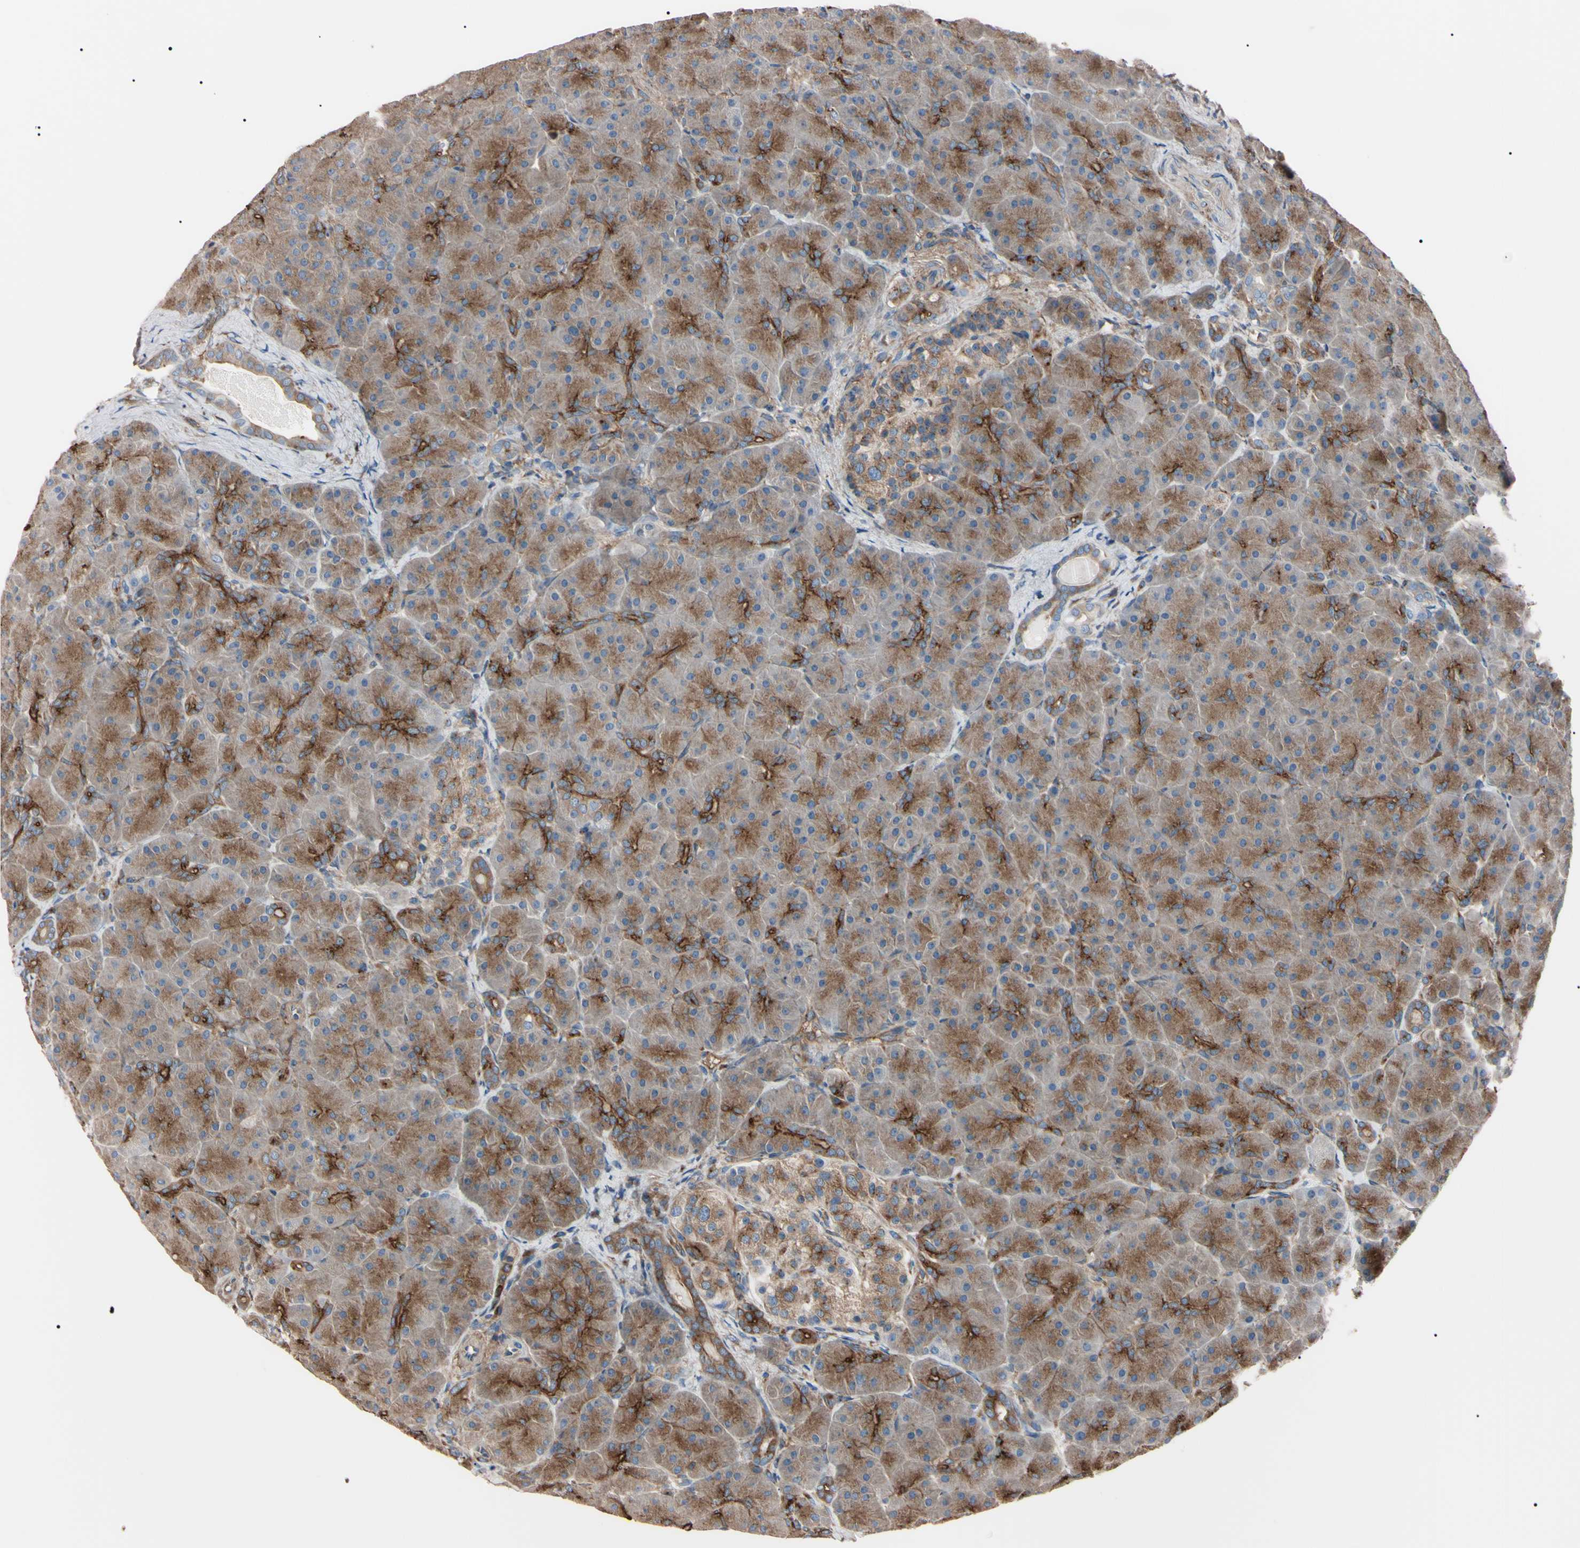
{"staining": {"intensity": "moderate", "quantity": ">75%", "location": "cytoplasmic/membranous"}, "tissue": "pancreas", "cell_type": "Exocrine glandular cells", "image_type": "normal", "snomed": [{"axis": "morphology", "description": "Normal tissue, NOS"}, {"axis": "topography", "description": "Pancreas"}], "caption": "This micrograph displays normal pancreas stained with IHC to label a protein in brown. The cytoplasmic/membranous of exocrine glandular cells show moderate positivity for the protein. Nuclei are counter-stained blue.", "gene": "PRKACA", "patient": {"sex": "male", "age": 66}}